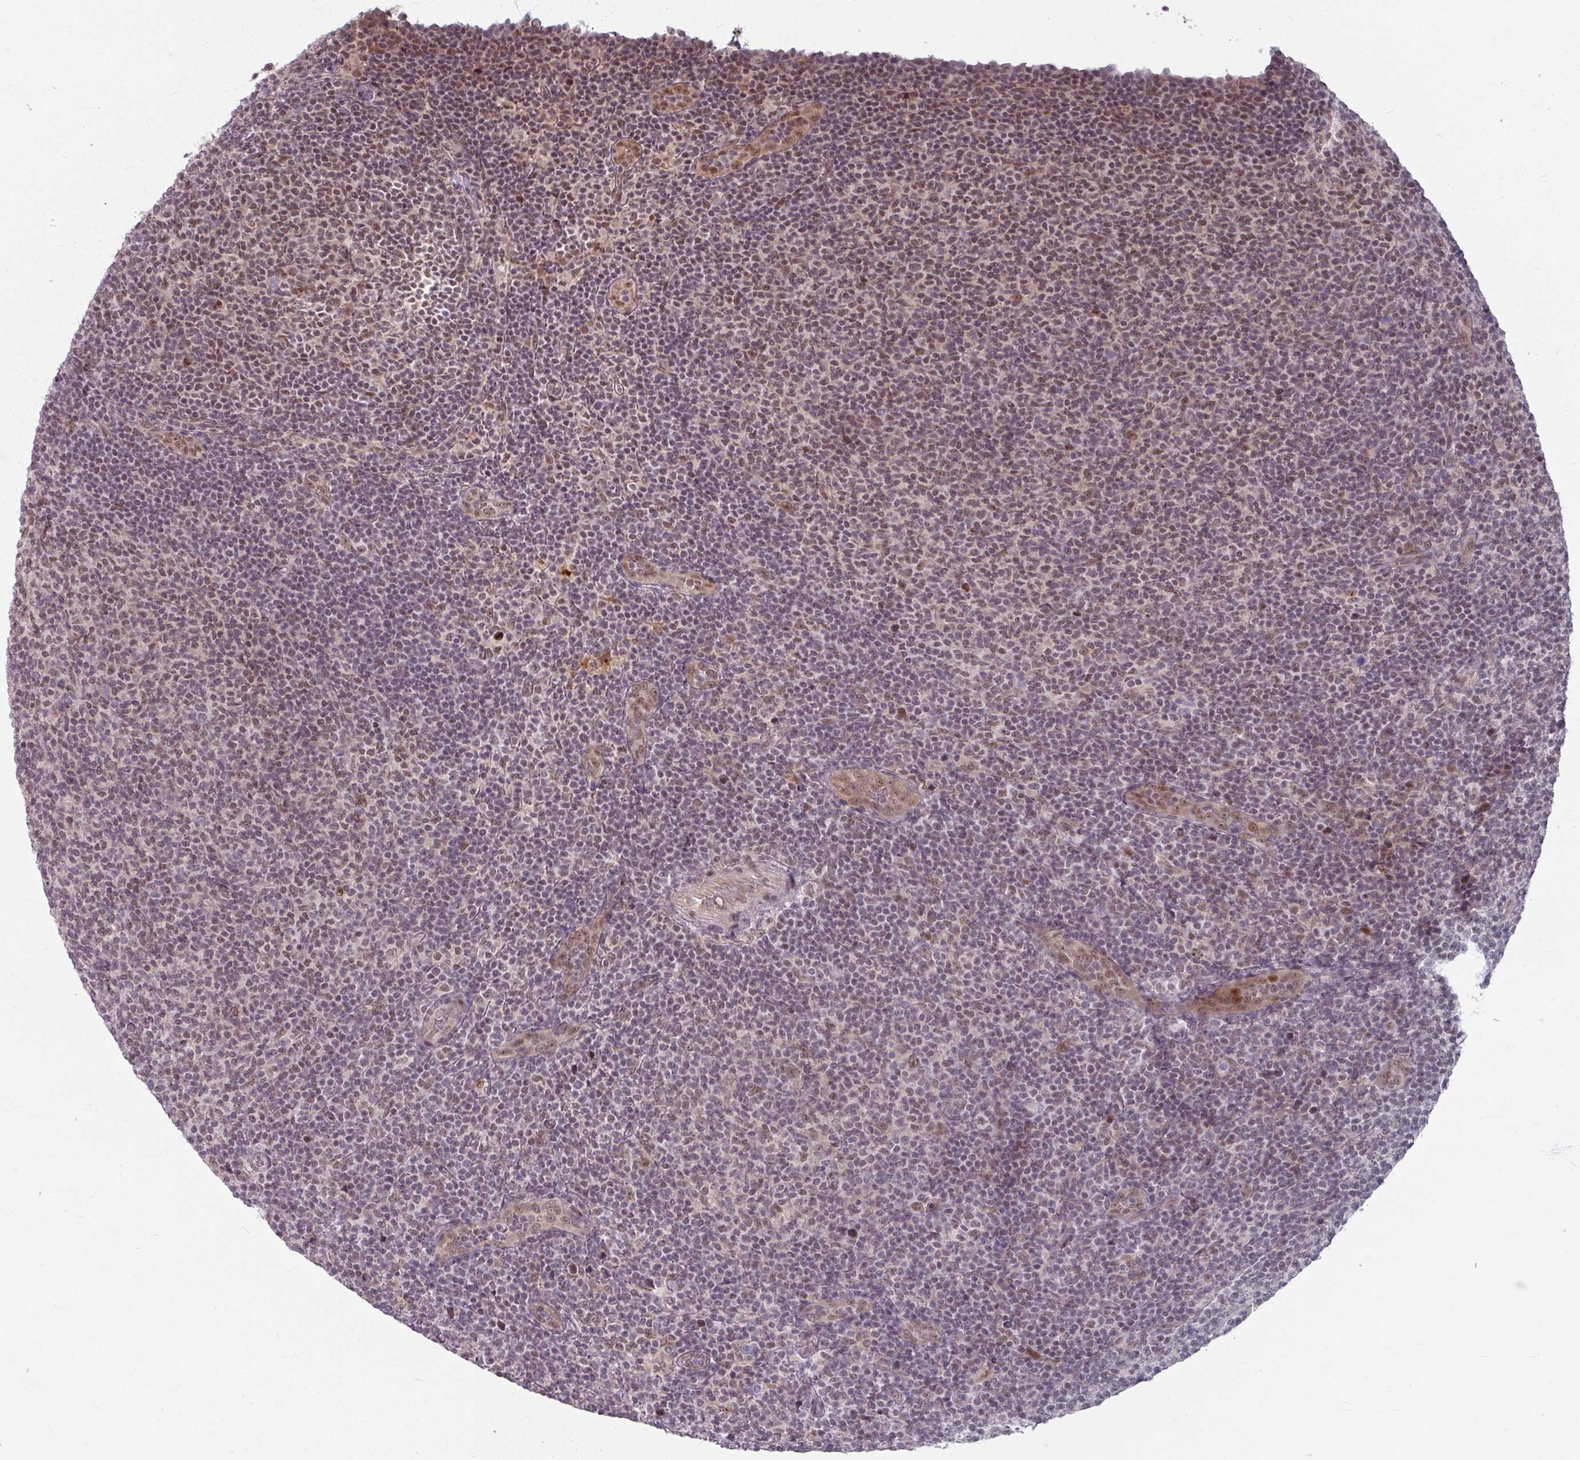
{"staining": {"intensity": "weak", "quantity": "25%-75%", "location": "nuclear"}, "tissue": "lymphoma", "cell_type": "Tumor cells", "image_type": "cancer", "snomed": [{"axis": "morphology", "description": "Malignant lymphoma, non-Hodgkin's type, Low grade"}, {"axis": "topography", "description": "Lymph node"}], "caption": "Immunohistochemistry (IHC) (DAB) staining of low-grade malignant lymphoma, non-Hodgkin's type shows weak nuclear protein staining in approximately 25%-75% of tumor cells.", "gene": "KLC3", "patient": {"sex": "male", "age": 66}}